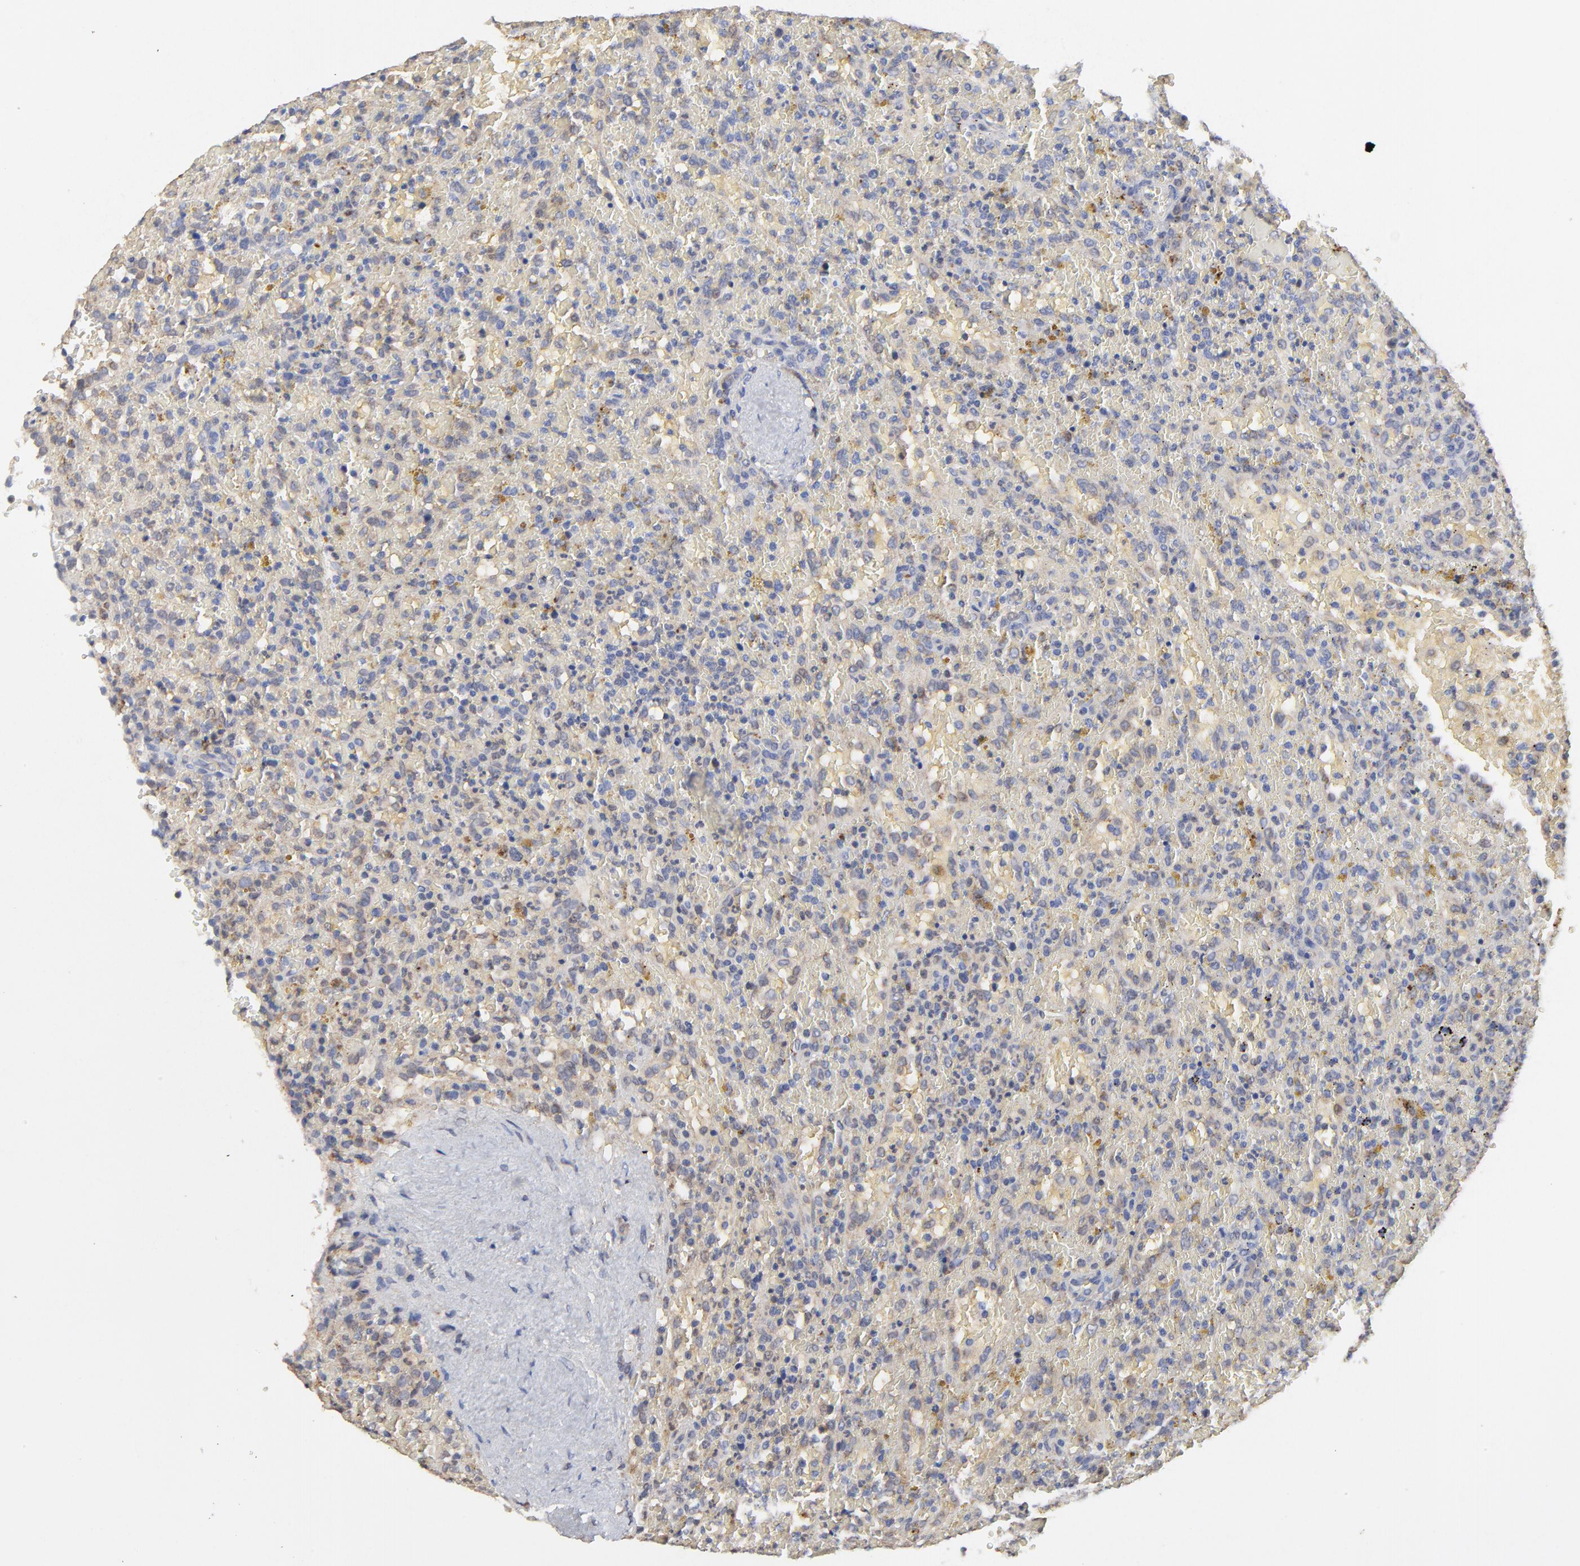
{"staining": {"intensity": "negative", "quantity": "none", "location": "none"}, "tissue": "lymphoma", "cell_type": "Tumor cells", "image_type": "cancer", "snomed": [{"axis": "morphology", "description": "Malignant lymphoma, non-Hodgkin's type, High grade"}, {"axis": "topography", "description": "Spleen"}, {"axis": "topography", "description": "Lymph node"}], "caption": "The histopathology image displays no significant positivity in tumor cells of malignant lymphoma, non-Hodgkin's type (high-grade).", "gene": "LGALS3", "patient": {"sex": "female", "age": 70}}